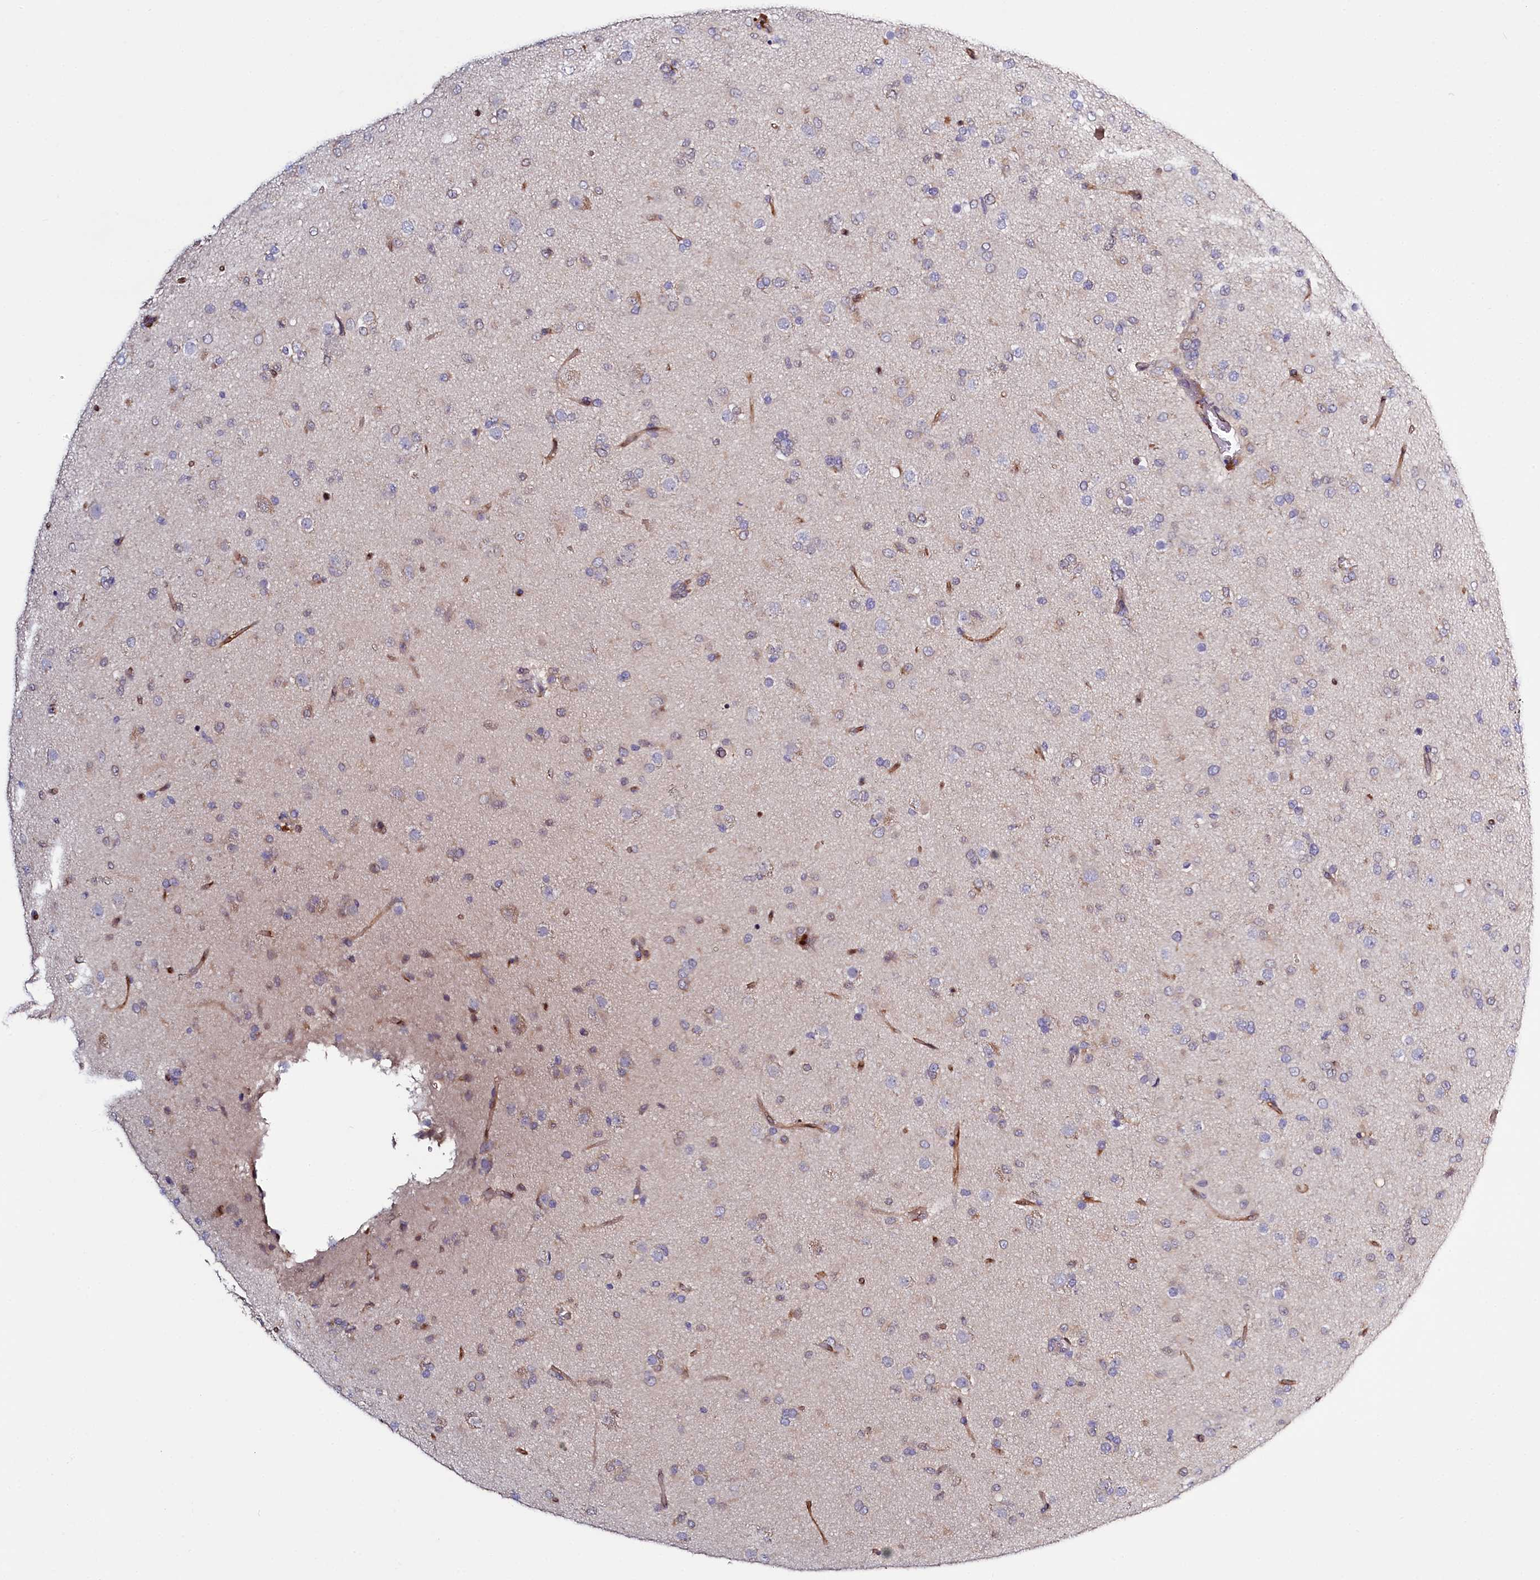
{"staining": {"intensity": "weak", "quantity": "<25%", "location": "cytoplasmic/membranous,nuclear"}, "tissue": "glioma", "cell_type": "Tumor cells", "image_type": "cancer", "snomed": [{"axis": "morphology", "description": "Glioma, malignant, Low grade"}, {"axis": "topography", "description": "Brain"}], "caption": "There is no significant positivity in tumor cells of low-grade glioma (malignant).", "gene": "PDE6D", "patient": {"sex": "male", "age": 65}}